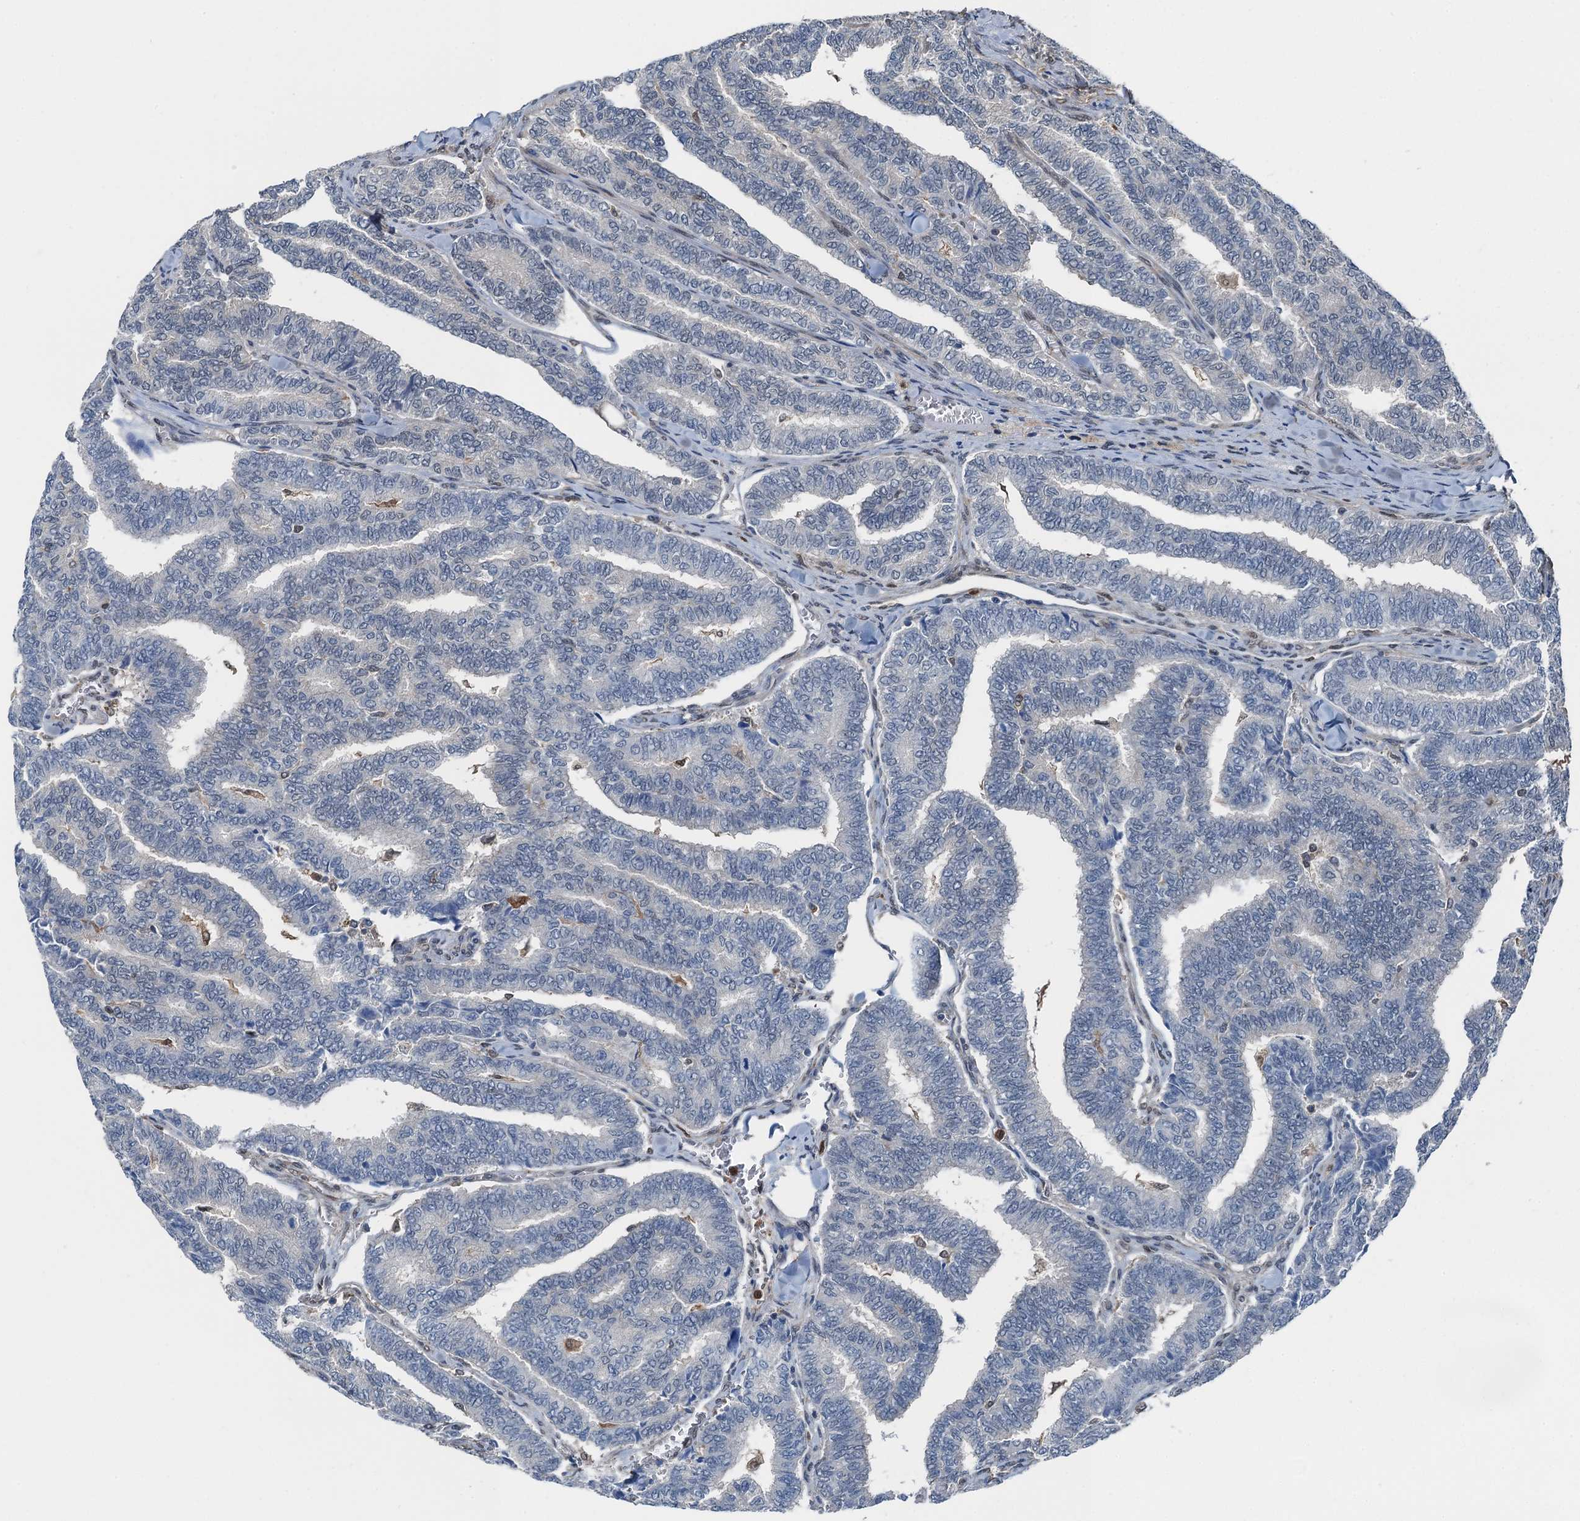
{"staining": {"intensity": "negative", "quantity": "none", "location": "none"}, "tissue": "thyroid cancer", "cell_type": "Tumor cells", "image_type": "cancer", "snomed": [{"axis": "morphology", "description": "Papillary adenocarcinoma, NOS"}, {"axis": "topography", "description": "Thyroid gland"}], "caption": "High magnification brightfield microscopy of thyroid cancer (papillary adenocarcinoma) stained with DAB (brown) and counterstained with hematoxylin (blue): tumor cells show no significant expression.", "gene": "RNH1", "patient": {"sex": "female", "age": 35}}